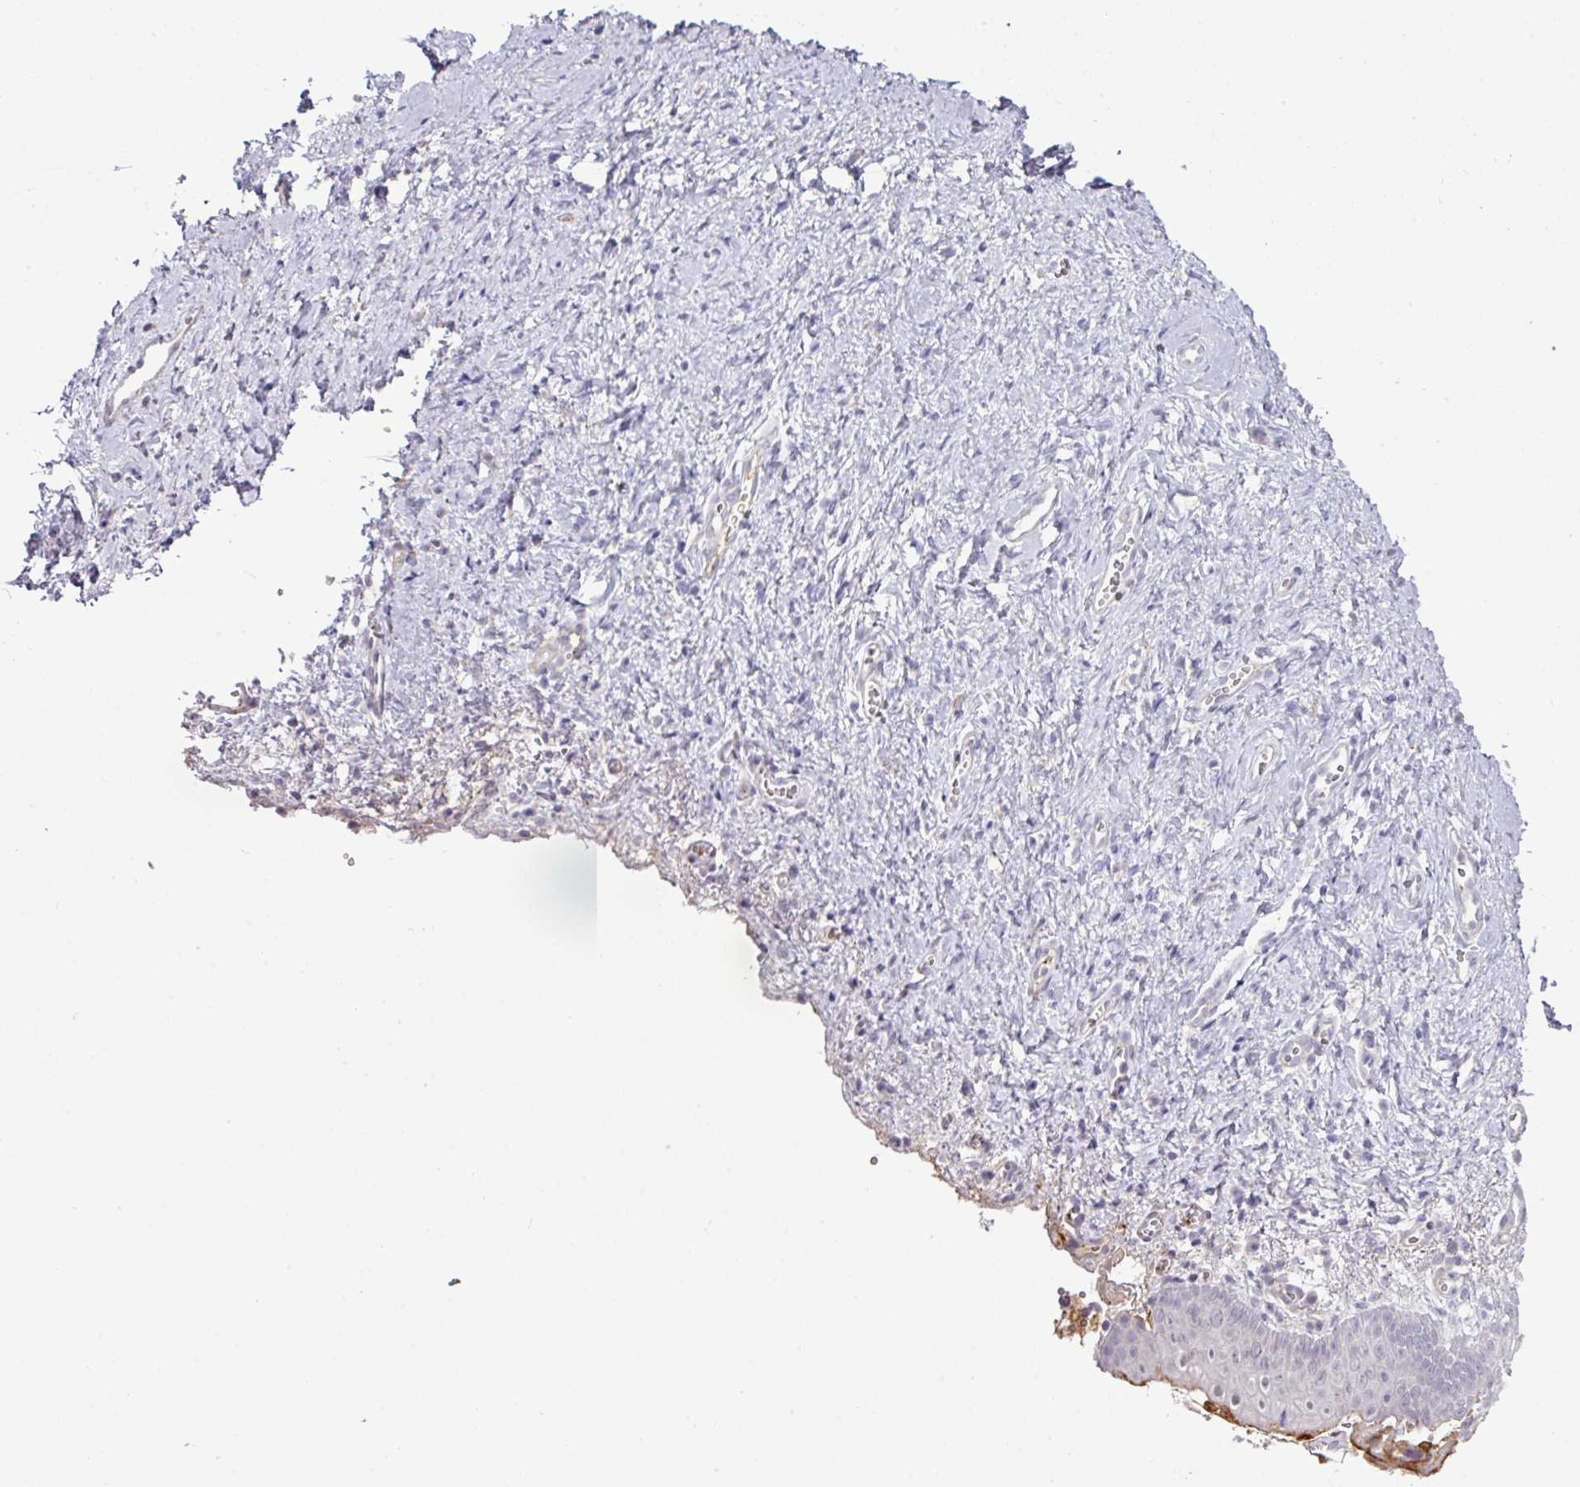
{"staining": {"intensity": "negative", "quantity": "none", "location": "none"}, "tissue": "vagina", "cell_type": "Squamous epithelial cells", "image_type": "normal", "snomed": [{"axis": "morphology", "description": "Normal tissue, NOS"}, {"axis": "topography", "description": "Vagina"}], "caption": "Vagina was stained to show a protein in brown. There is no significant expression in squamous epithelial cells. (DAB (3,3'-diaminobenzidine) immunohistochemistry (IHC) with hematoxylin counter stain).", "gene": "FGF17", "patient": {"sex": "female", "age": 56}}